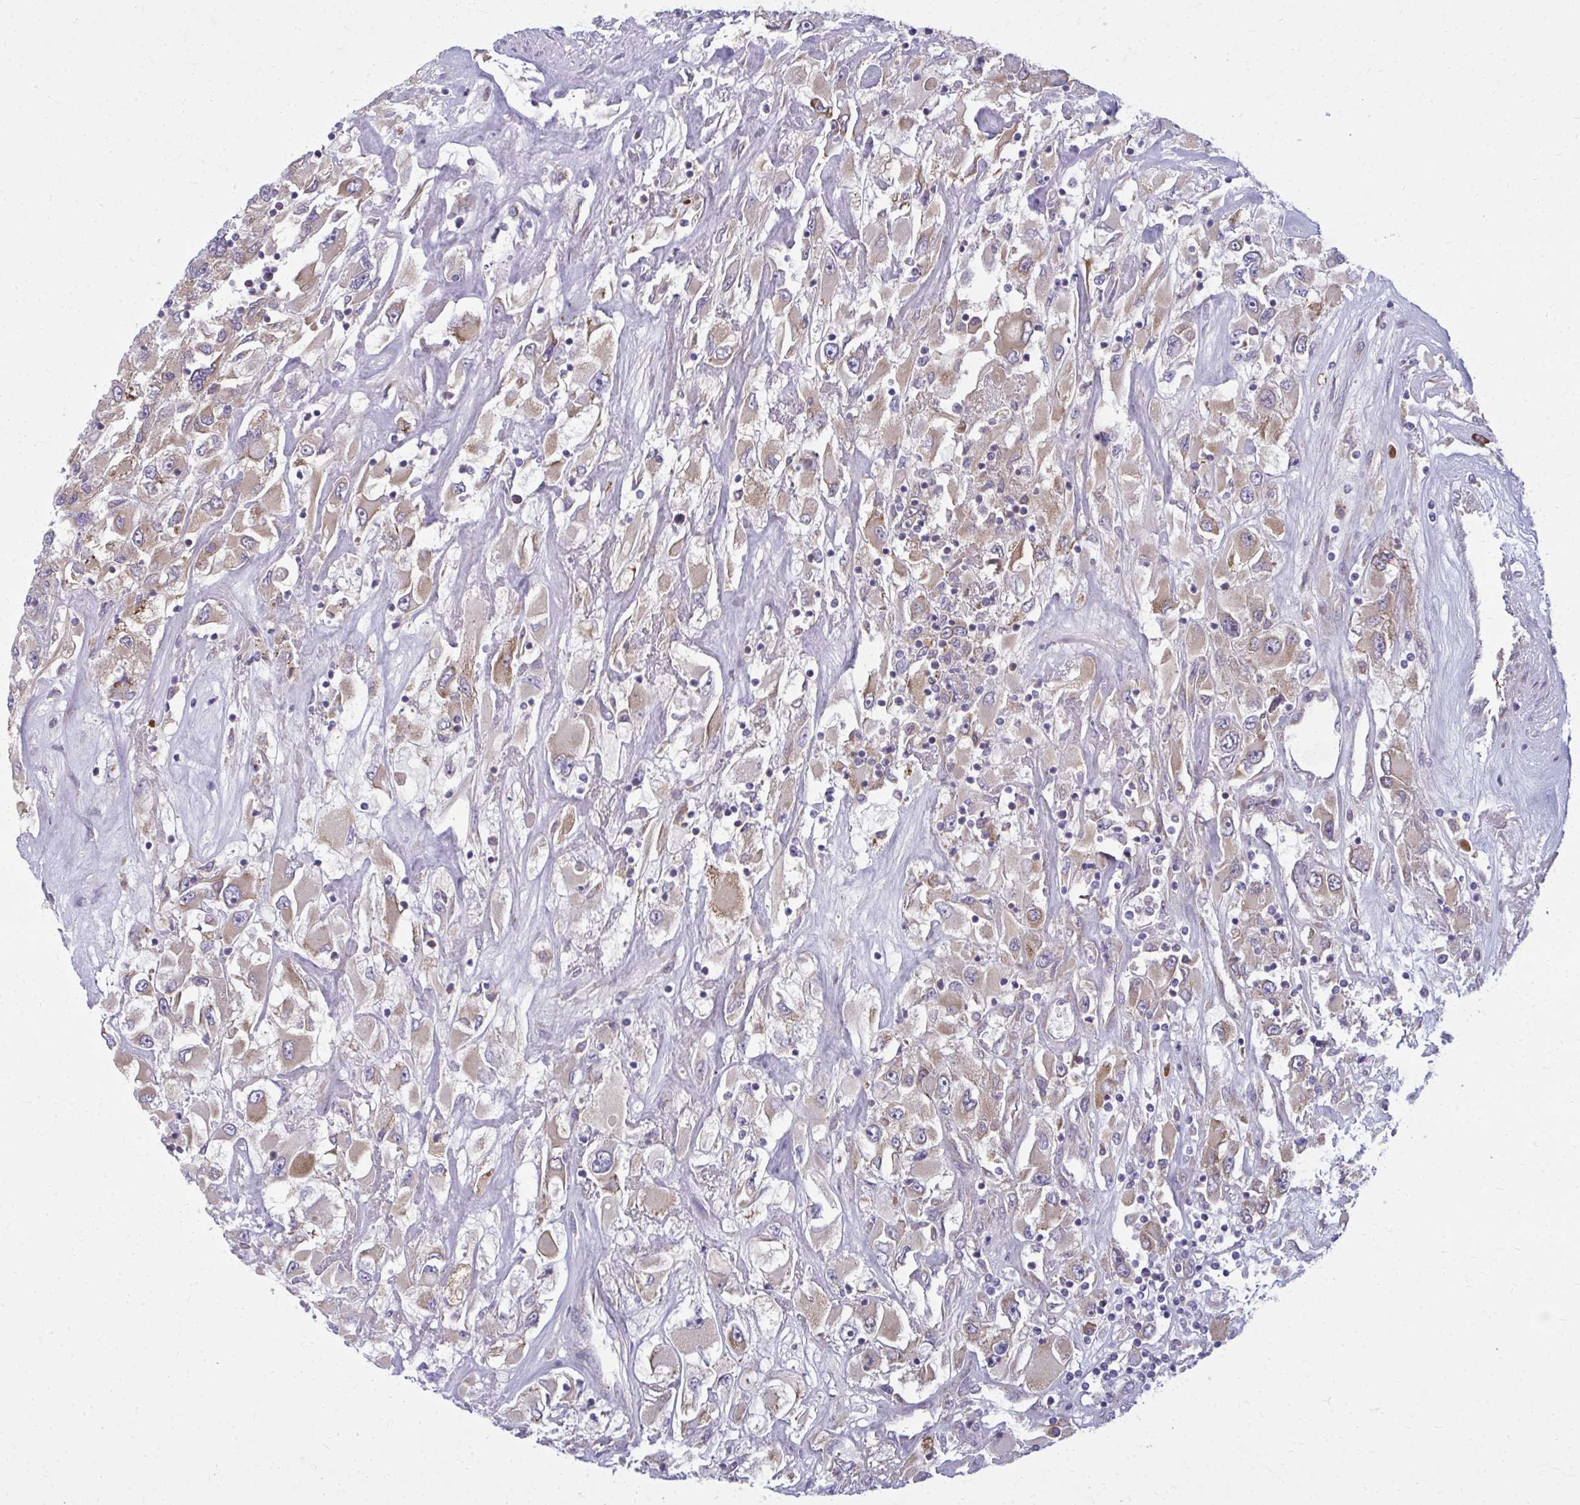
{"staining": {"intensity": "weak", "quantity": ">75%", "location": "cytoplasmic/membranous"}, "tissue": "renal cancer", "cell_type": "Tumor cells", "image_type": "cancer", "snomed": [{"axis": "morphology", "description": "Adenocarcinoma, NOS"}, {"axis": "topography", "description": "Kidney"}], "caption": "High-power microscopy captured an immunohistochemistry (IHC) micrograph of renal cancer (adenocarcinoma), revealing weak cytoplasmic/membranous positivity in approximately >75% of tumor cells.", "gene": "CEMP1", "patient": {"sex": "female", "age": 52}}